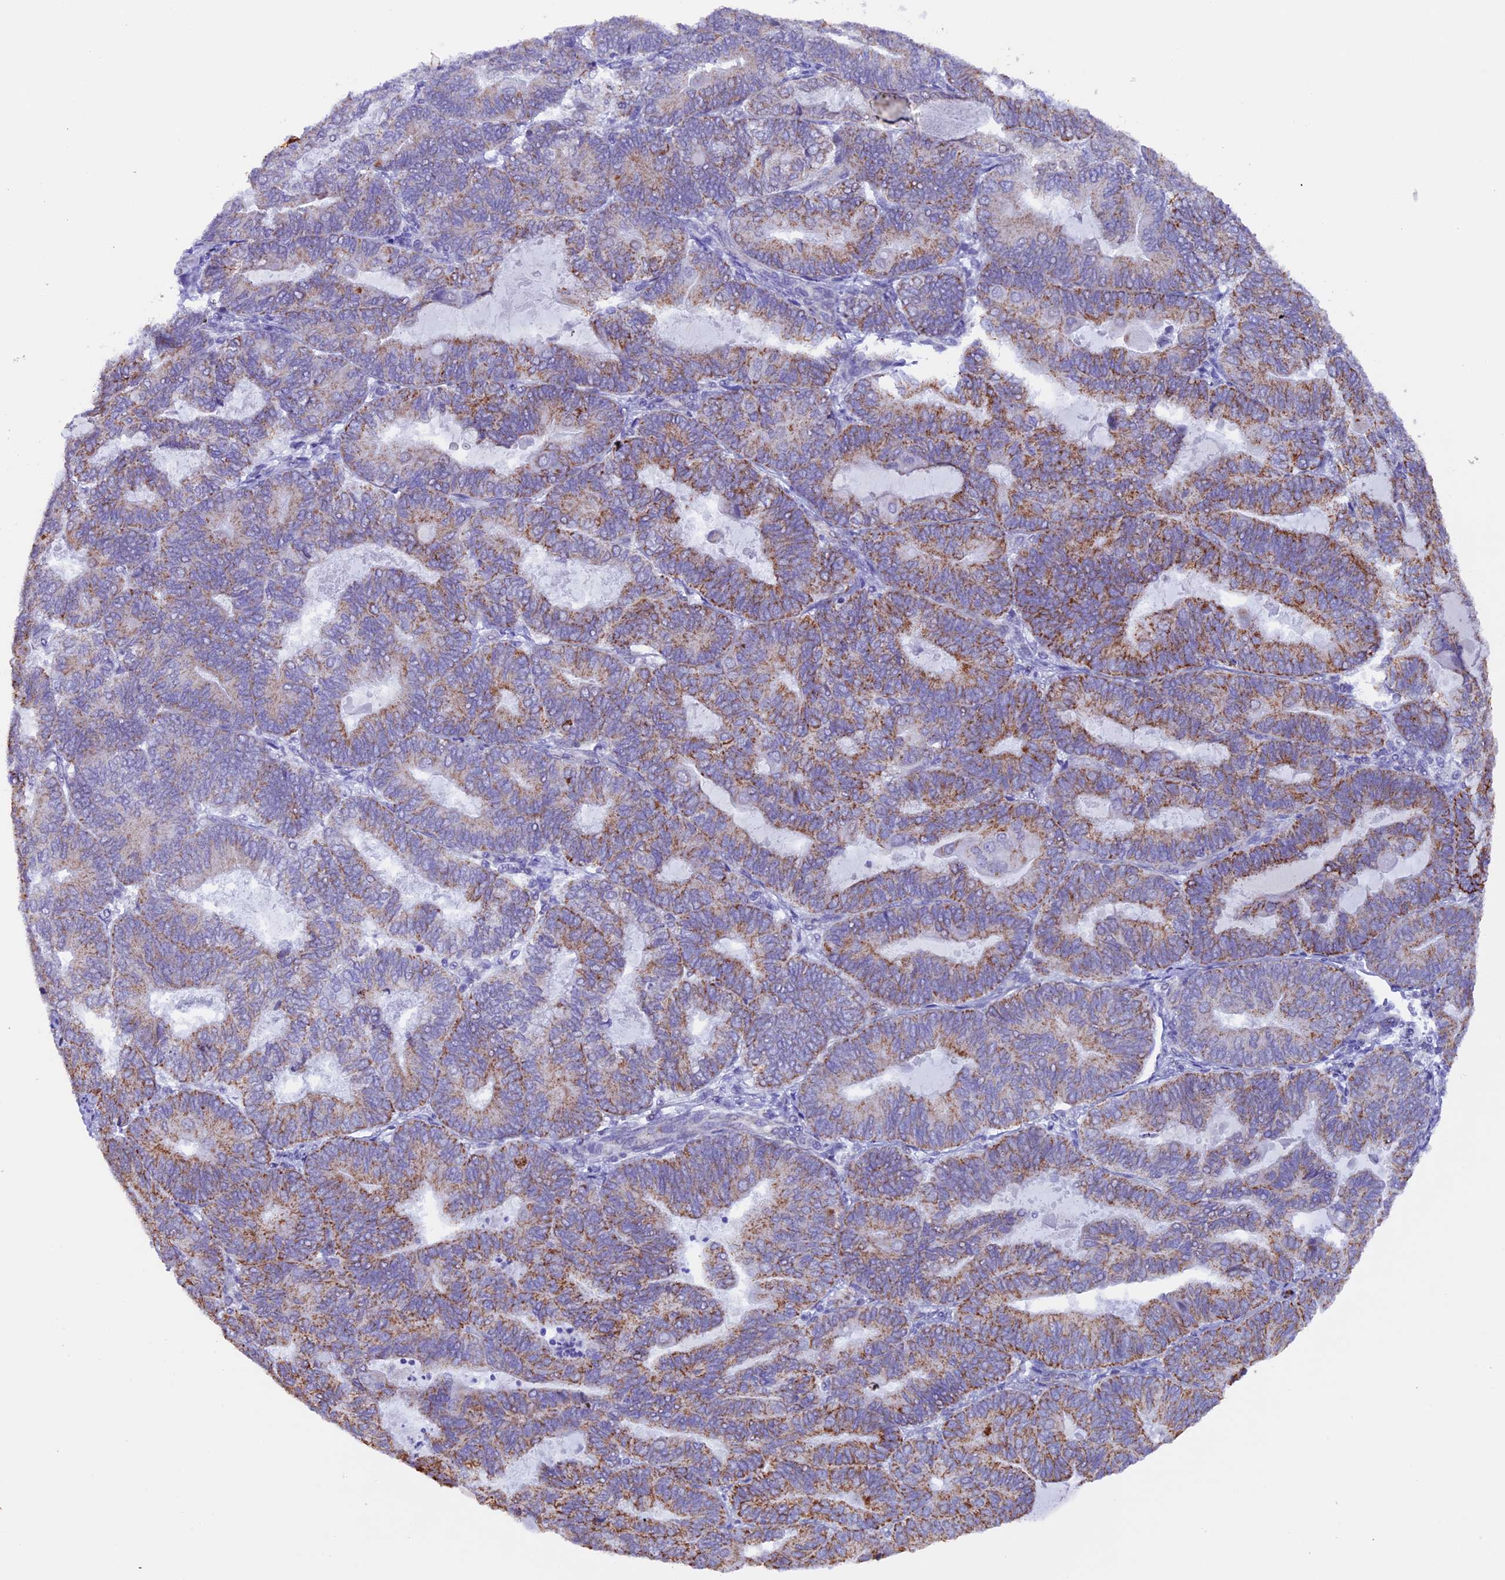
{"staining": {"intensity": "moderate", "quantity": ">75%", "location": "cytoplasmic/membranous"}, "tissue": "endometrial cancer", "cell_type": "Tumor cells", "image_type": "cancer", "snomed": [{"axis": "morphology", "description": "Adenocarcinoma, NOS"}, {"axis": "topography", "description": "Endometrium"}], "caption": "Human endometrial cancer (adenocarcinoma) stained for a protein (brown) displays moderate cytoplasmic/membranous positive positivity in approximately >75% of tumor cells.", "gene": "TFAM", "patient": {"sex": "female", "age": 81}}